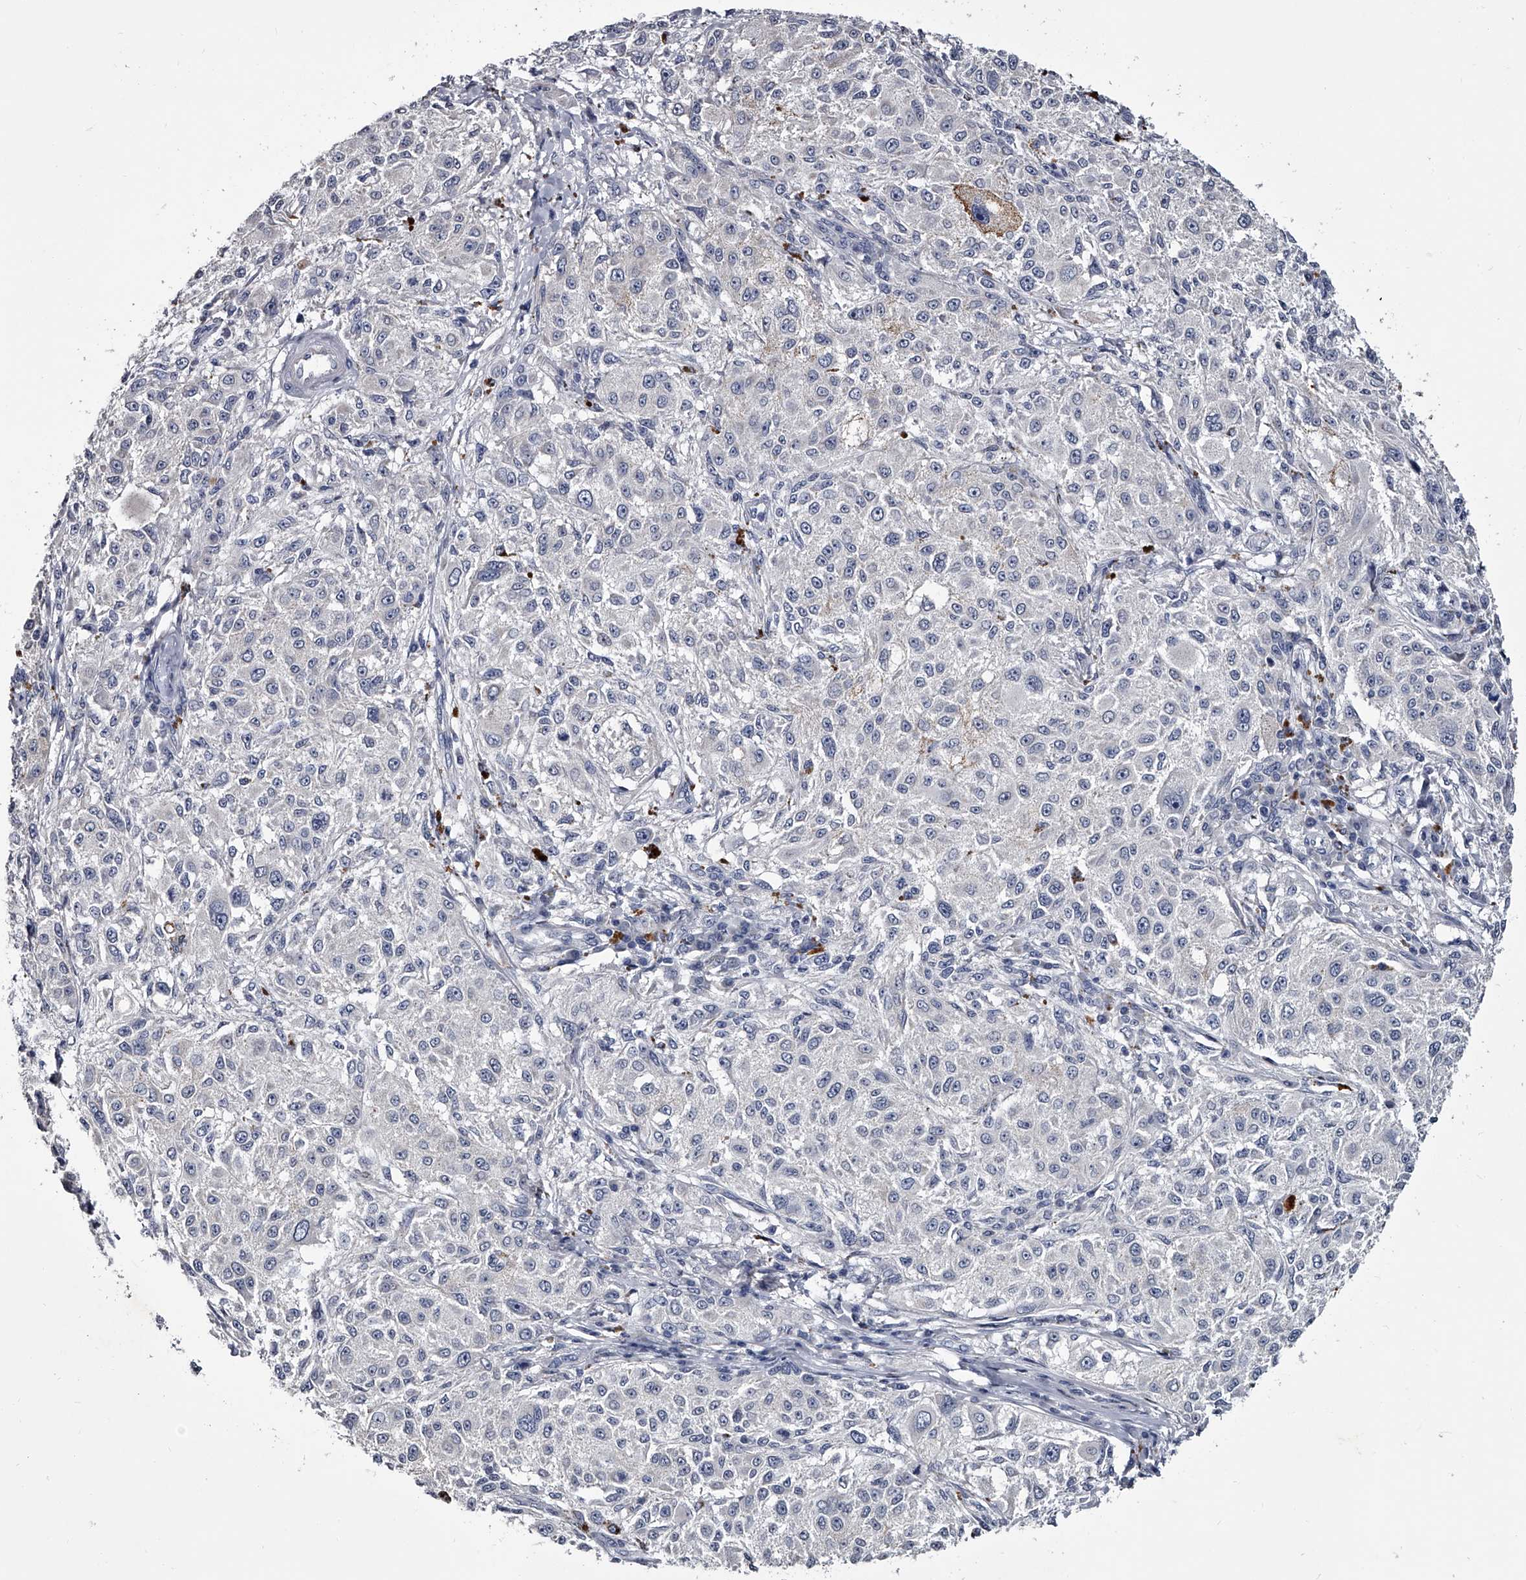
{"staining": {"intensity": "negative", "quantity": "none", "location": "none"}, "tissue": "melanoma", "cell_type": "Tumor cells", "image_type": "cancer", "snomed": [{"axis": "morphology", "description": "Necrosis, NOS"}, {"axis": "morphology", "description": "Malignant melanoma, NOS"}, {"axis": "topography", "description": "Skin"}], "caption": "Malignant melanoma was stained to show a protein in brown. There is no significant staining in tumor cells. (DAB immunohistochemistry (IHC) with hematoxylin counter stain).", "gene": "GAPVD1", "patient": {"sex": "female", "age": 87}}